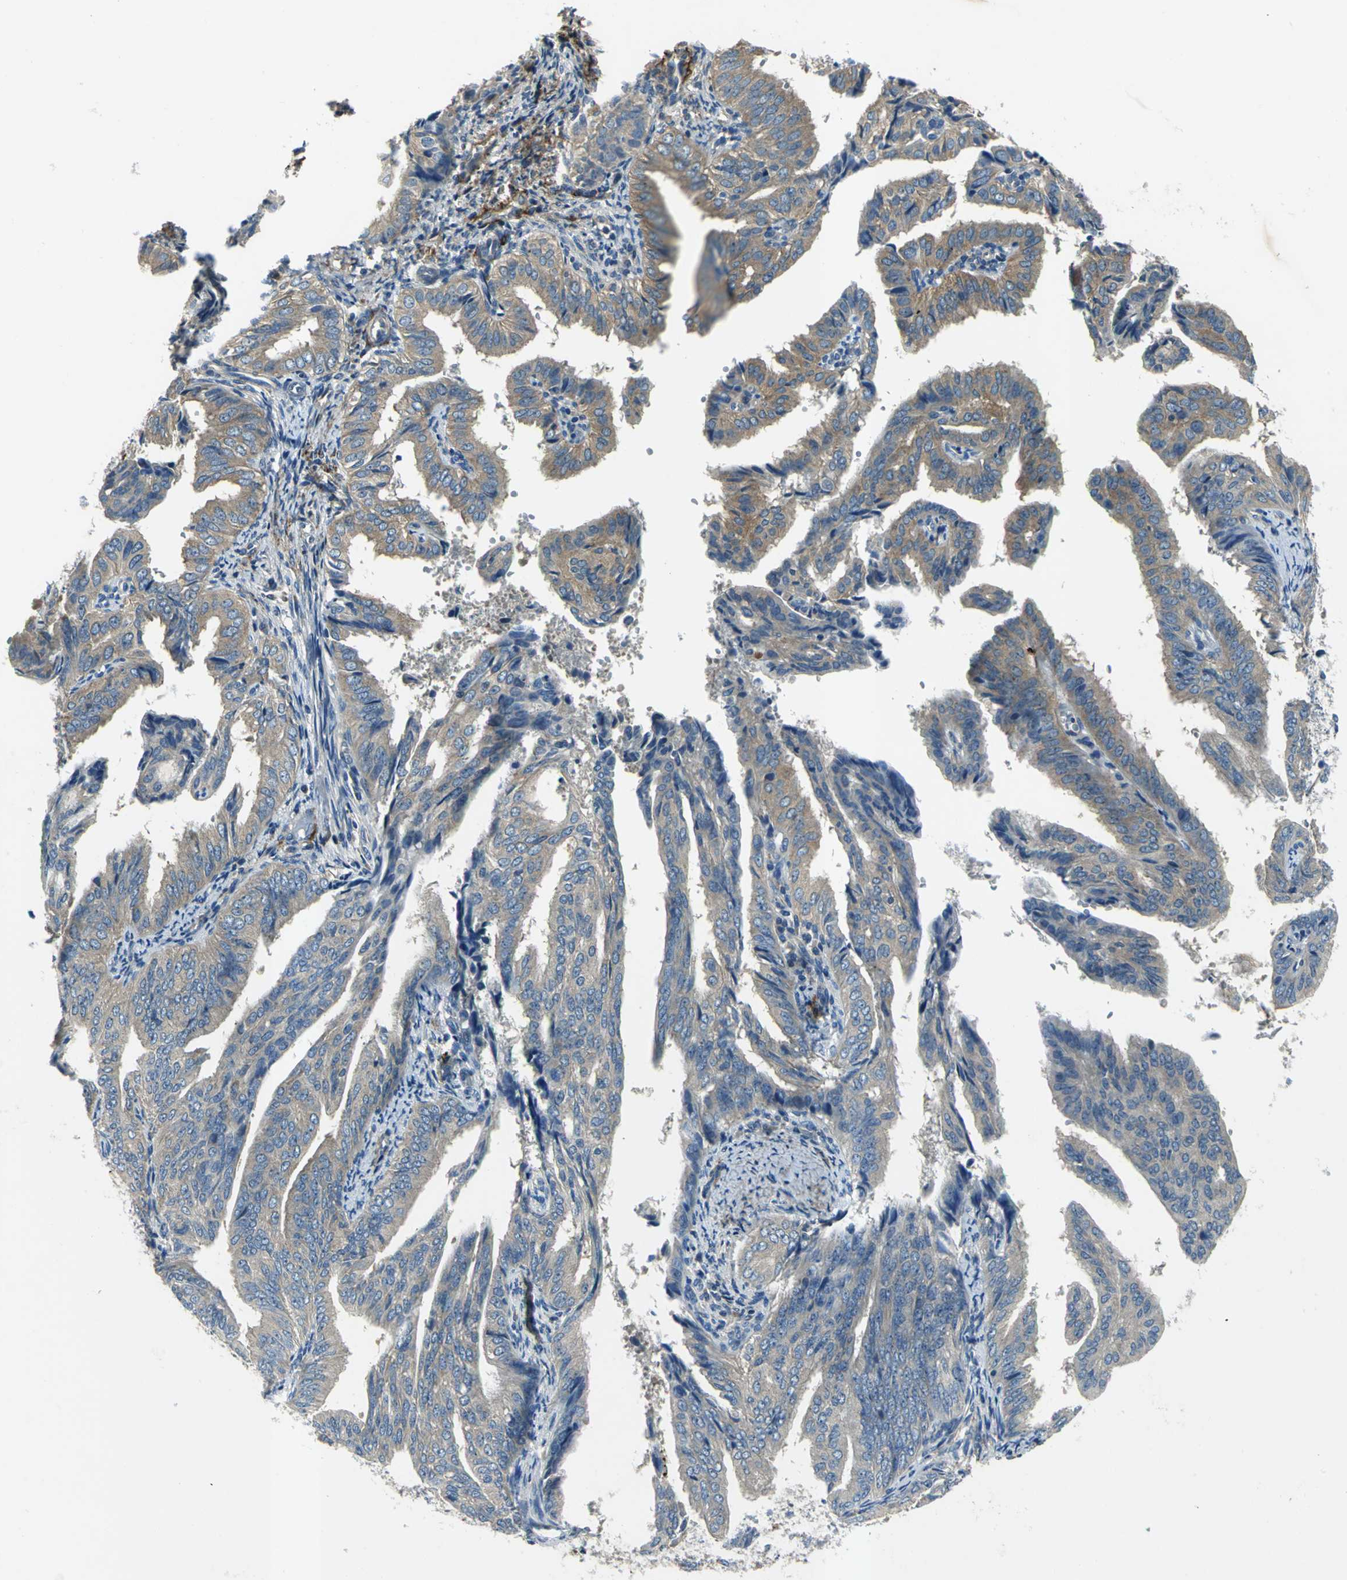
{"staining": {"intensity": "weak", "quantity": ">75%", "location": "cytoplasmic/membranous"}, "tissue": "endometrial cancer", "cell_type": "Tumor cells", "image_type": "cancer", "snomed": [{"axis": "morphology", "description": "Adenocarcinoma, NOS"}, {"axis": "topography", "description": "Endometrium"}], "caption": "IHC histopathology image of neoplastic tissue: human endometrial cancer (adenocarcinoma) stained using IHC displays low levels of weak protein expression localized specifically in the cytoplasmic/membranous of tumor cells, appearing as a cytoplasmic/membranous brown color.", "gene": "SLC16A7", "patient": {"sex": "female", "age": 58}}